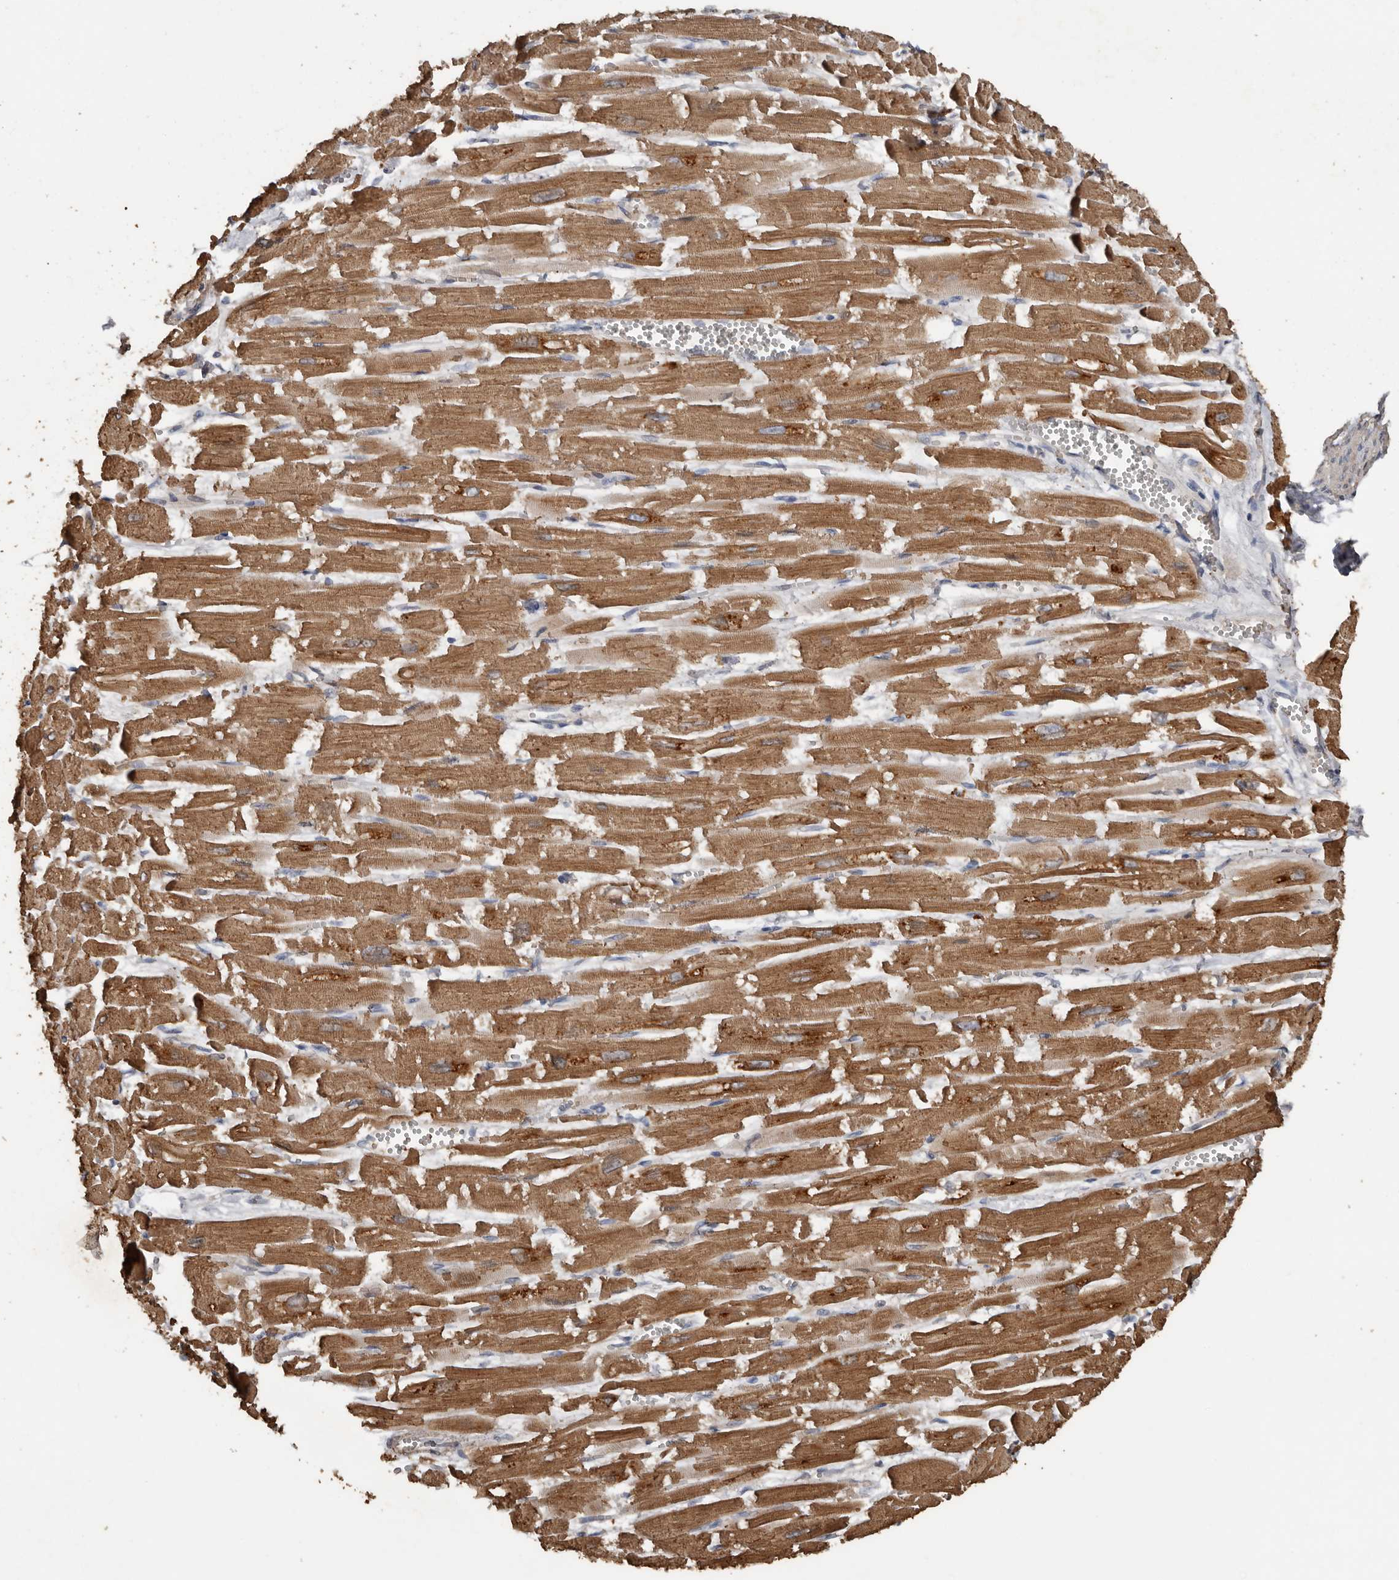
{"staining": {"intensity": "strong", "quantity": ">75%", "location": "cytoplasmic/membranous"}, "tissue": "heart muscle", "cell_type": "Cardiomyocytes", "image_type": "normal", "snomed": [{"axis": "morphology", "description": "Normal tissue, NOS"}, {"axis": "topography", "description": "Heart"}], "caption": "Immunohistochemistry (IHC) of unremarkable human heart muscle demonstrates high levels of strong cytoplasmic/membranous expression in approximately >75% of cardiomyocytes. (Stains: DAB (3,3'-diaminobenzidine) in brown, nuclei in blue, Microscopy: brightfield microscopy at high magnification).", "gene": "HYAL4", "patient": {"sex": "male", "age": 54}}